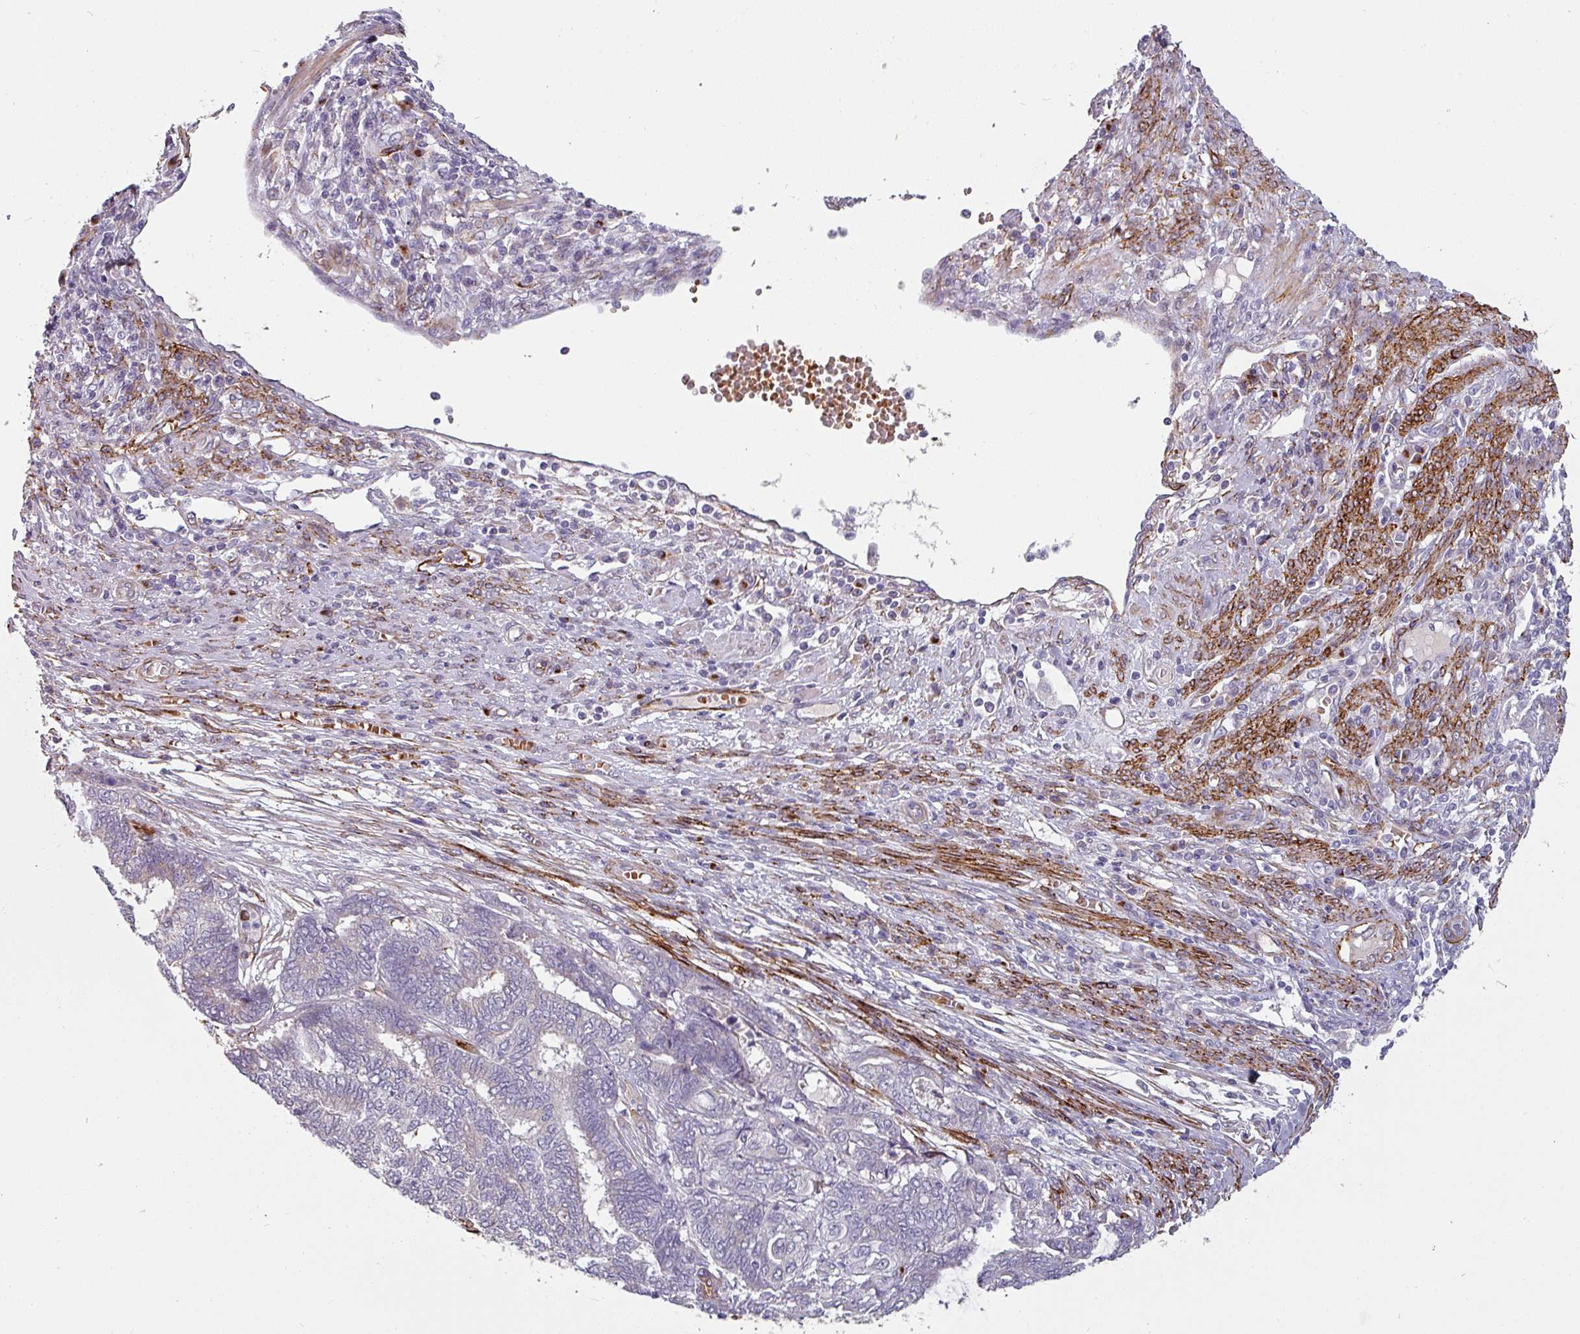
{"staining": {"intensity": "negative", "quantity": "none", "location": "none"}, "tissue": "endometrial cancer", "cell_type": "Tumor cells", "image_type": "cancer", "snomed": [{"axis": "morphology", "description": "Adenocarcinoma, NOS"}, {"axis": "topography", "description": "Uterus"}, {"axis": "topography", "description": "Endometrium"}], "caption": "This micrograph is of endometrial cancer (adenocarcinoma) stained with immunohistochemistry to label a protein in brown with the nuclei are counter-stained blue. There is no expression in tumor cells.", "gene": "PRODH2", "patient": {"sex": "female", "age": 70}}